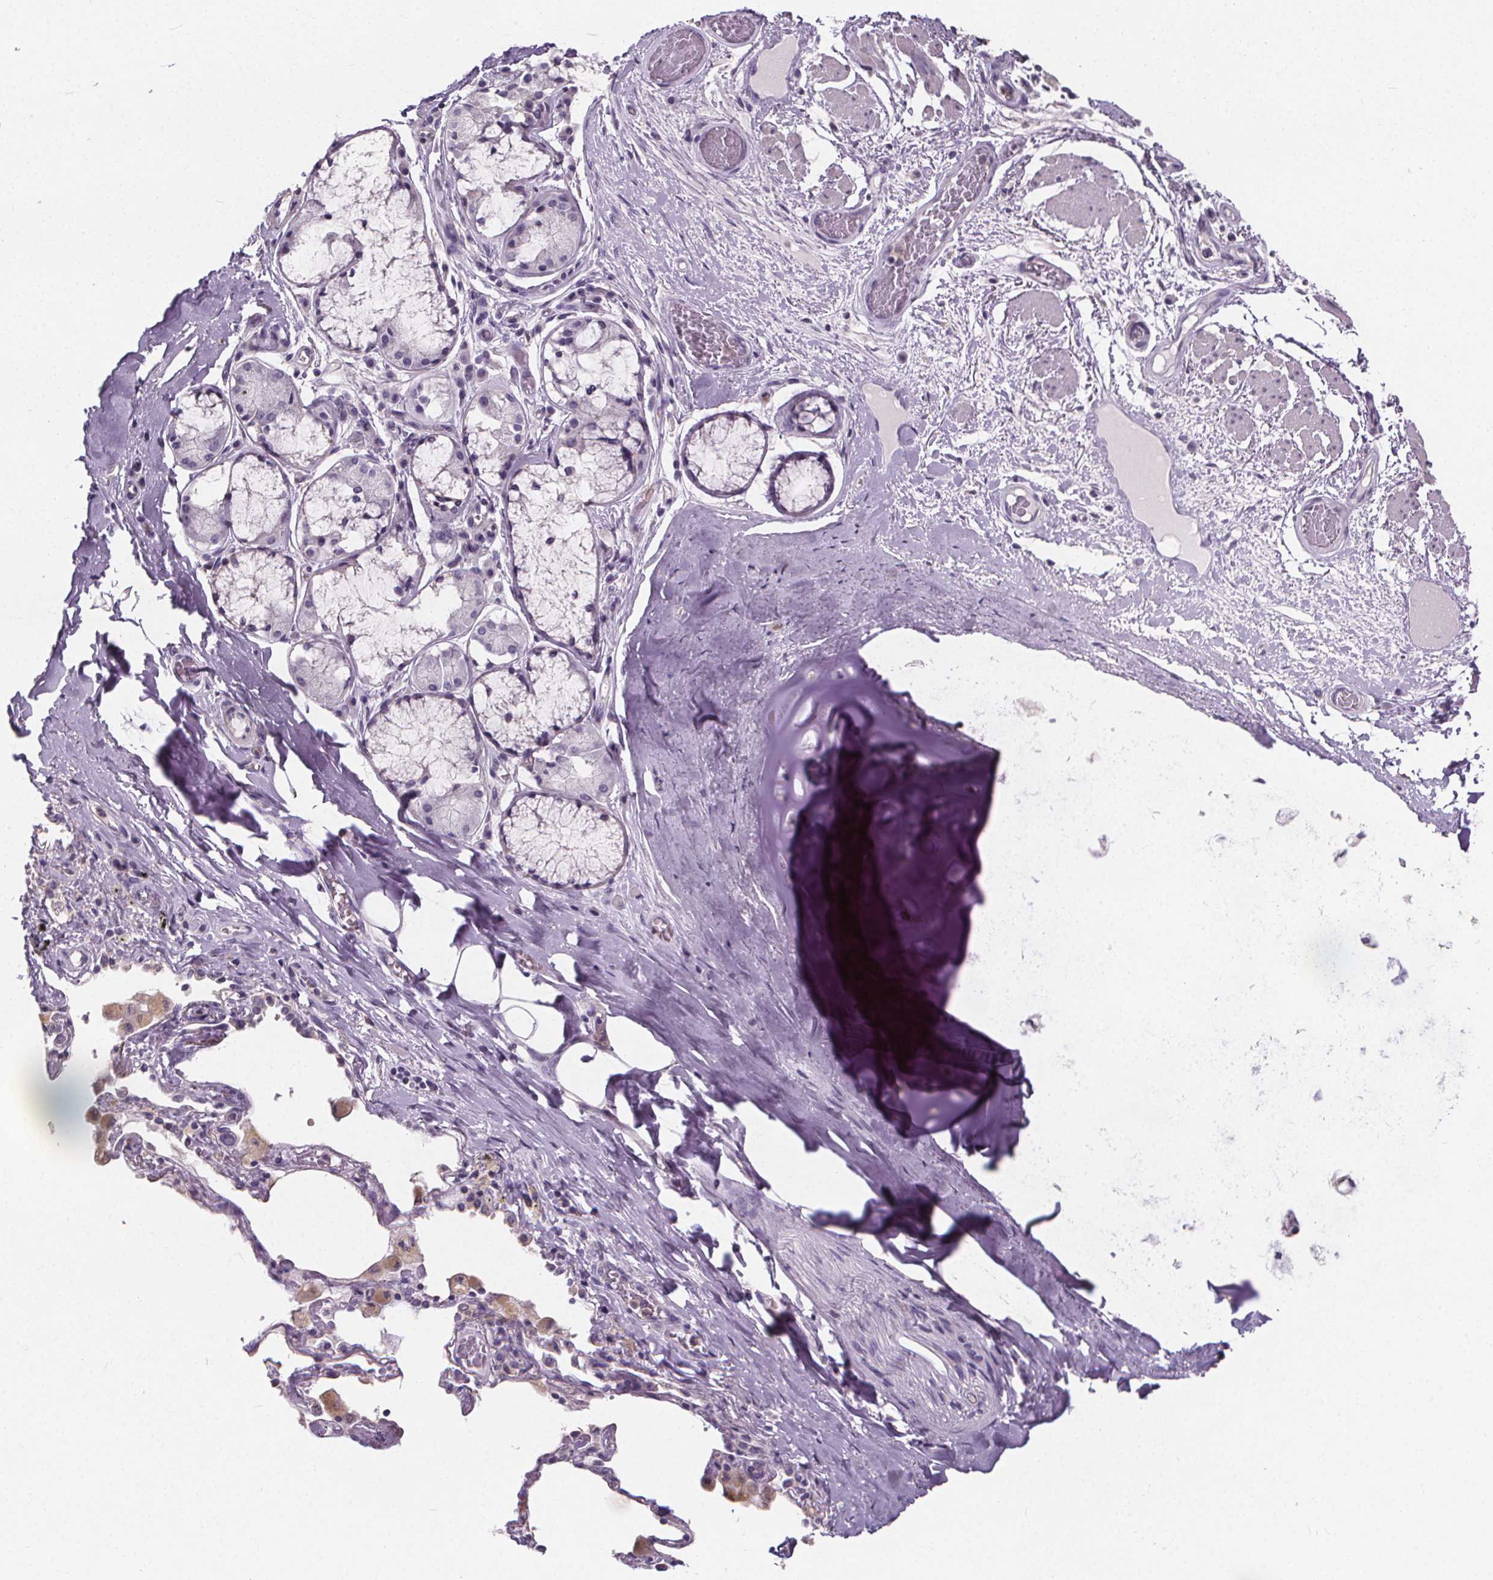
{"staining": {"intensity": "negative", "quantity": "none", "location": "none"}, "tissue": "adipose tissue", "cell_type": "Adipocytes", "image_type": "normal", "snomed": [{"axis": "morphology", "description": "Normal tissue, NOS"}, {"axis": "topography", "description": "Cartilage tissue"}, {"axis": "topography", "description": "Bronchus"}], "caption": "Immunohistochemistry of unremarkable human adipose tissue exhibits no staining in adipocytes. The staining was performed using DAB to visualize the protein expression in brown, while the nuclei were stained in blue with hematoxylin (Magnification: 20x).", "gene": "ATP6V1D", "patient": {"sex": "male", "age": 64}}